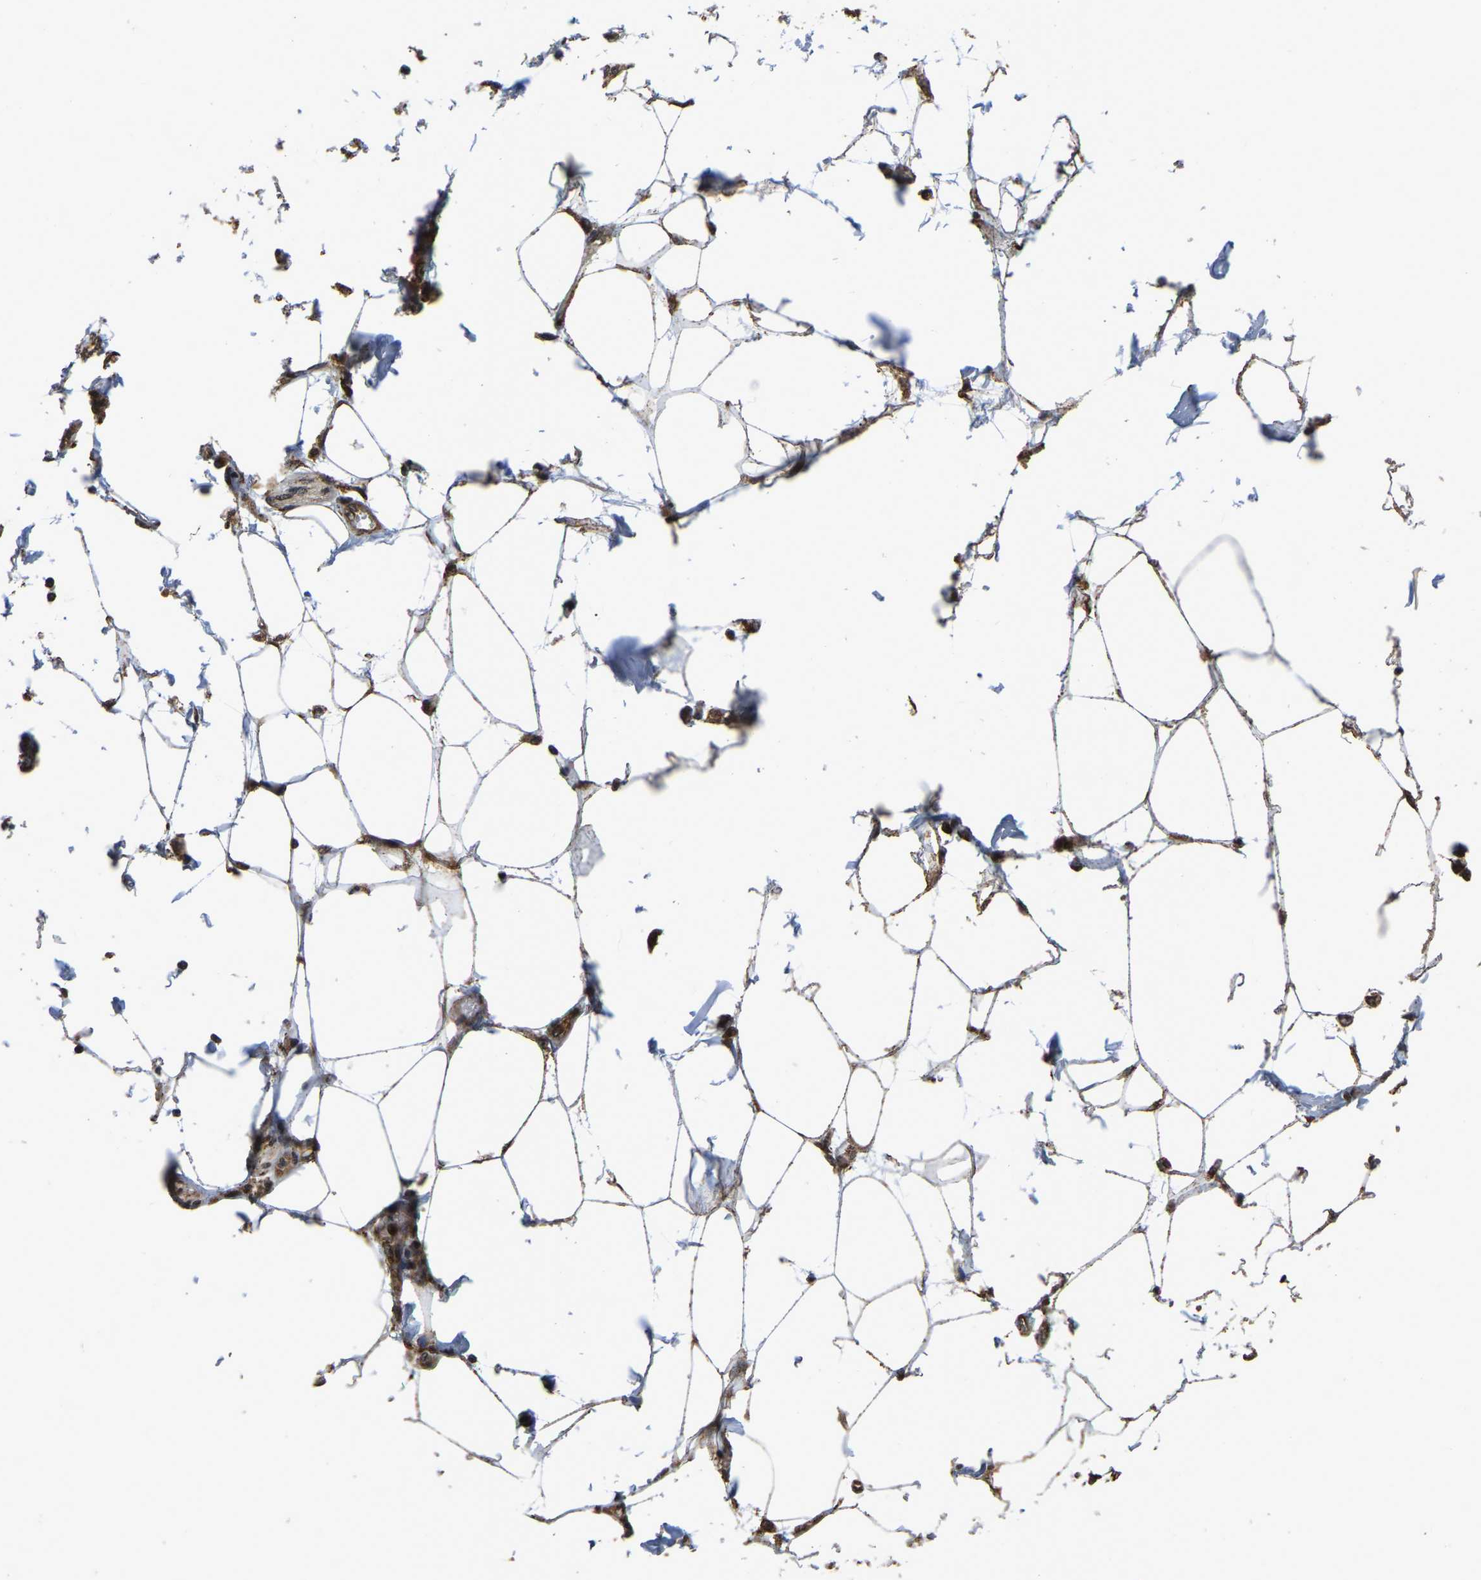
{"staining": {"intensity": "strong", "quantity": ">75%", "location": "cytoplasmic/membranous,nuclear"}, "tissue": "adipose tissue", "cell_type": "Adipocytes", "image_type": "normal", "snomed": [{"axis": "morphology", "description": "Normal tissue, NOS"}, {"axis": "morphology", "description": "Adenocarcinoma, NOS"}, {"axis": "topography", "description": "Duodenum"}, {"axis": "topography", "description": "Peripheral nerve tissue"}], "caption": "Immunohistochemistry (IHC) of benign adipose tissue displays high levels of strong cytoplasmic/membranous,nuclear positivity in about >75% of adipocytes. The protein of interest is shown in brown color, while the nuclei are stained blue.", "gene": "CIAO1", "patient": {"sex": "female", "age": 60}}